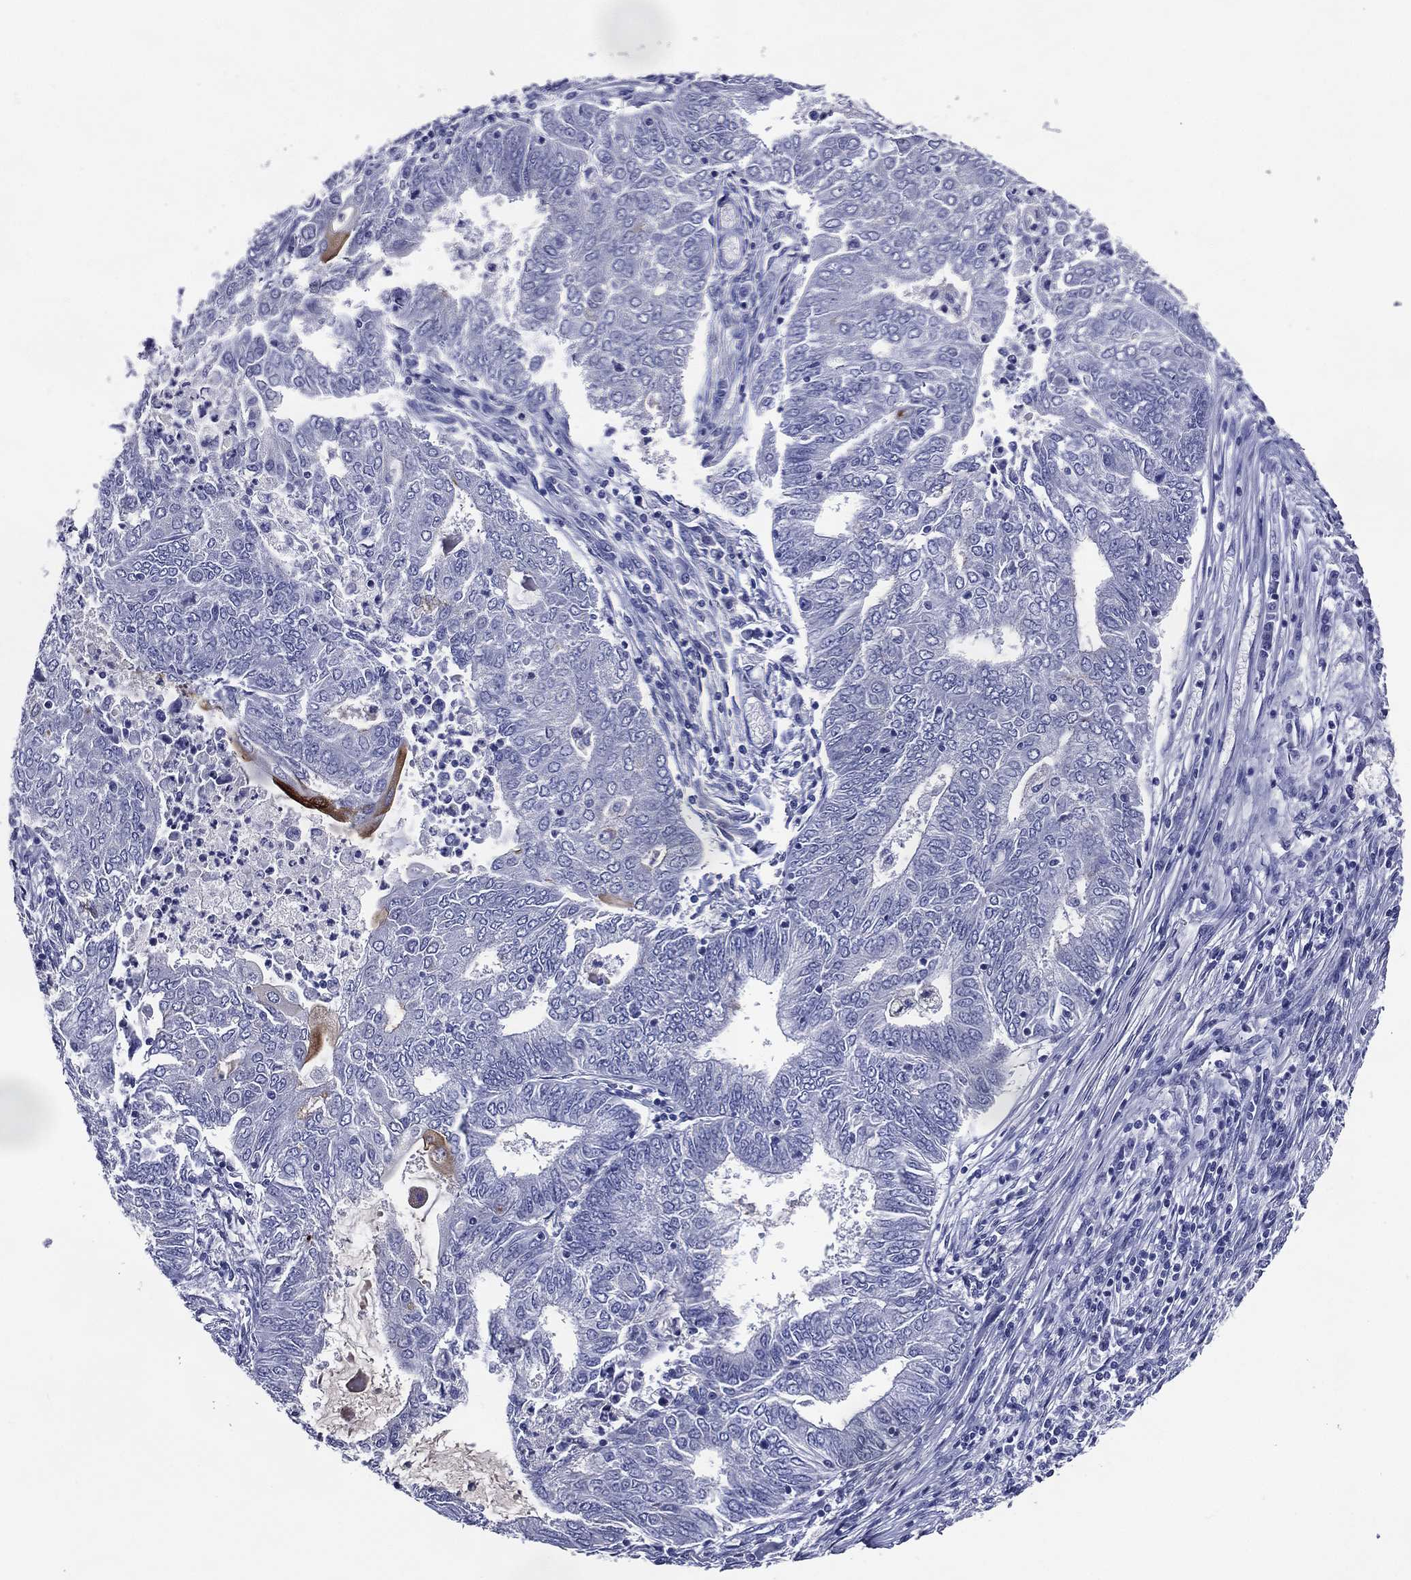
{"staining": {"intensity": "negative", "quantity": "none", "location": "none"}, "tissue": "endometrial cancer", "cell_type": "Tumor cells", "image_type": "cancer", "snomed": [{"axis": "morphology", "description": "Adenocarcinoma, NOS"}, {"axis": "topography", "description": "Endometrium"}], "caption": "This is a image of immunohistochemistry (IHC) staining of endometrial cancer, which shows no staining in tumor cells.", "gene": "ACE2", "patient": {"sex": "female", "age": 62}}